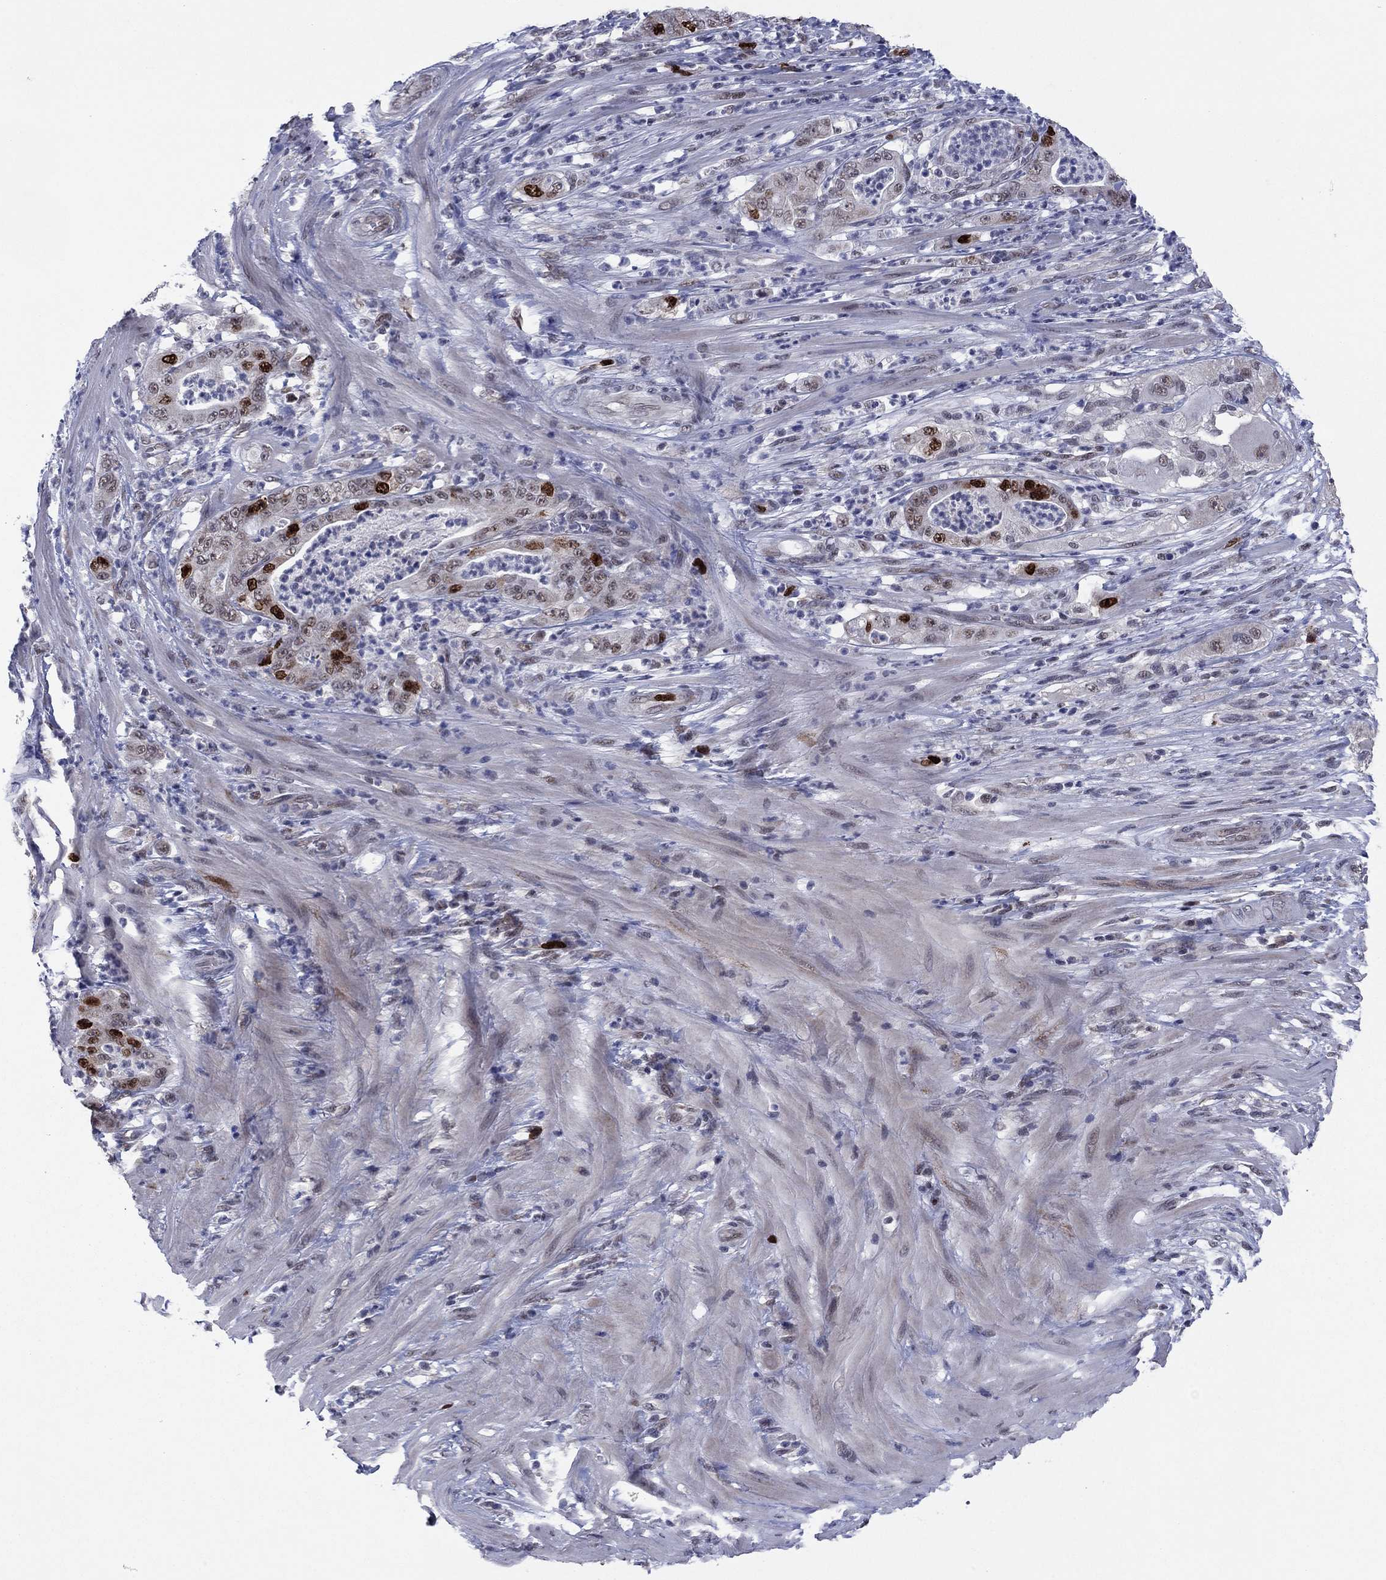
{"staining": {"intensity": "strong", "quantity": "<25%", "location": "nuclear"}, "tissue": "pancreatic cancer", "cell_type": "Tumor cells", "image_type": "cancer", "snomed": [{"axis": "morphology", "description": "Adenocarcinoma, NOS"}, {"axis": "topography", "description": "Pancreas"}], "caption": "Human pancreatic cancer stained with a protein marker shows strong staining in tumor cells.", "gene": "CDCA5", "patient": {"sex": "male", "age": 71}}